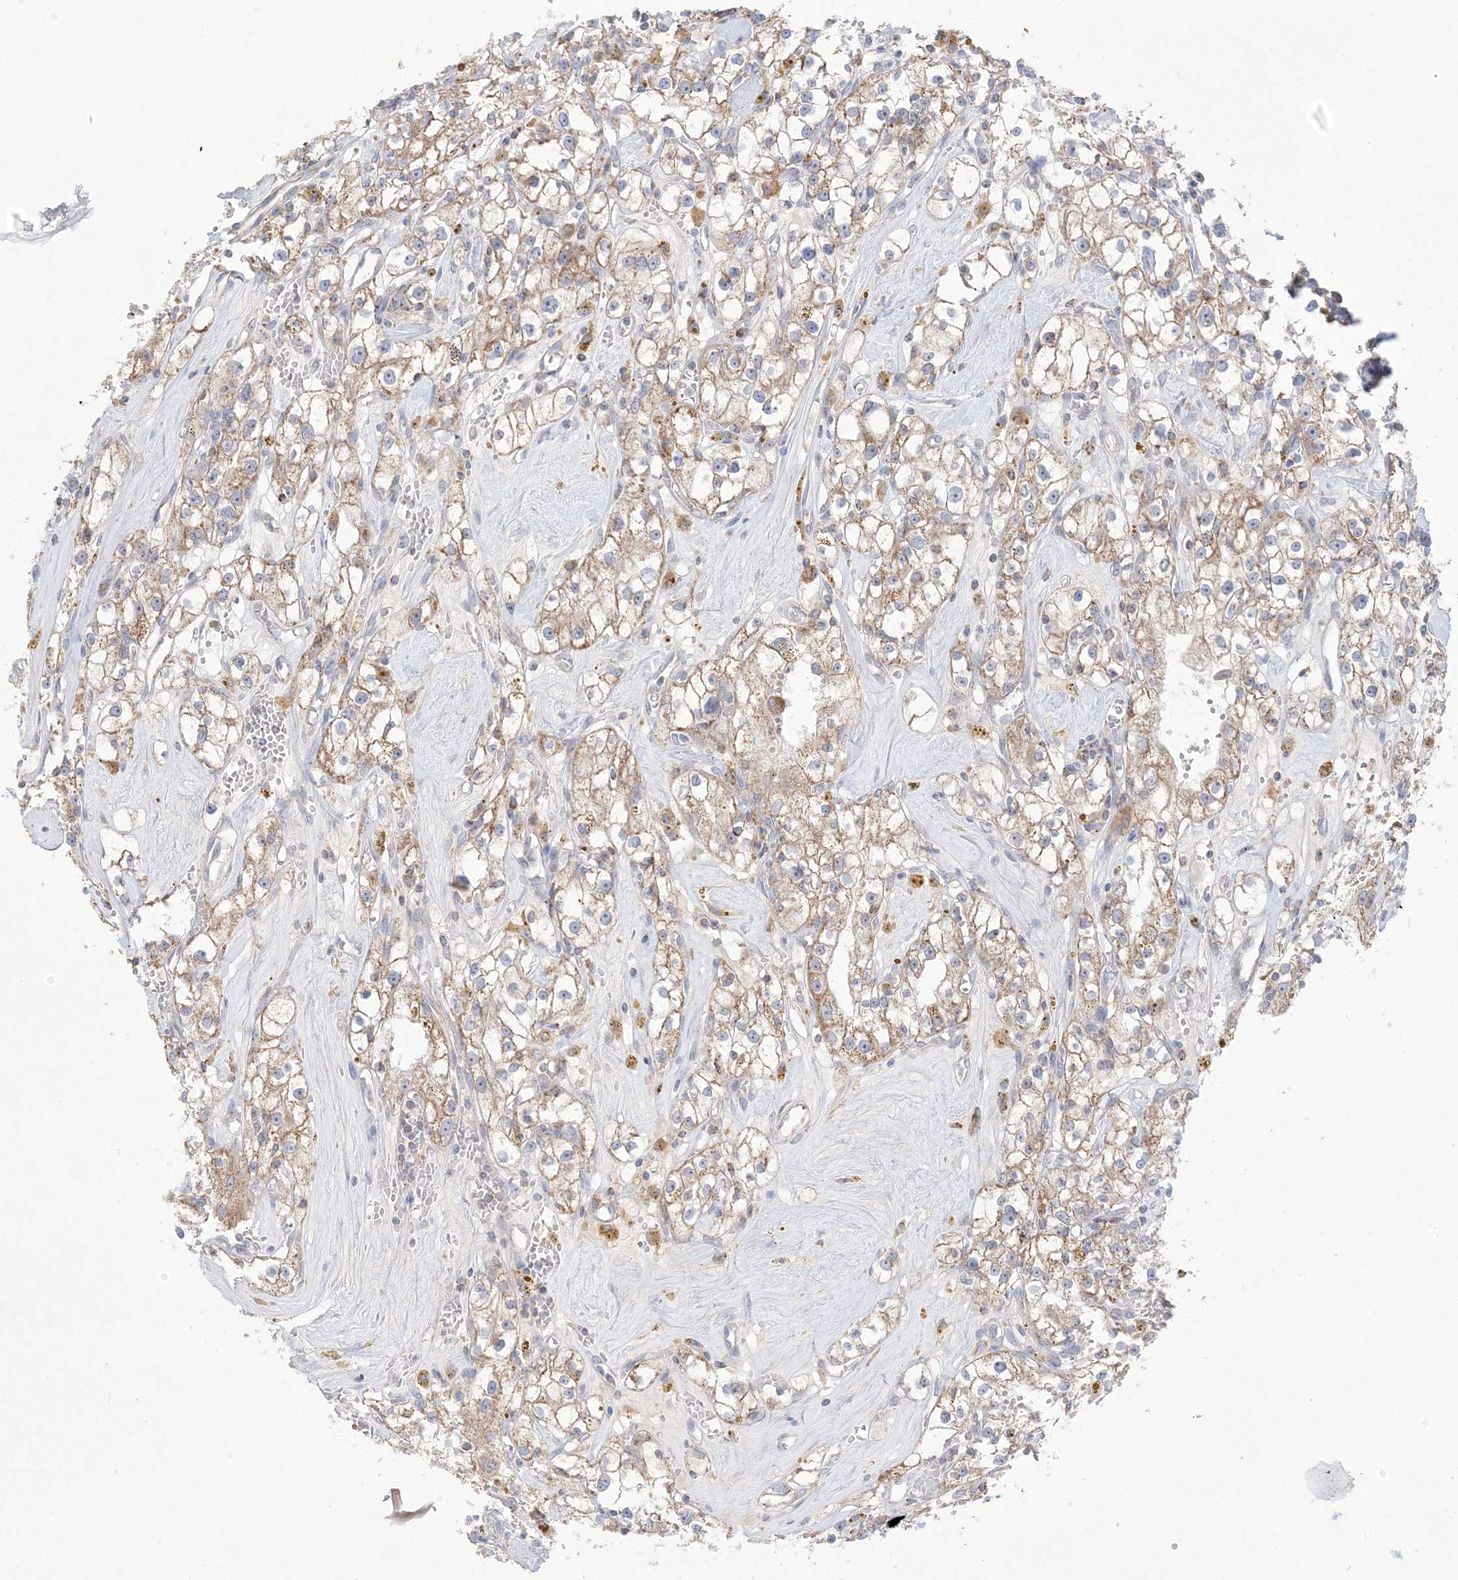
{"staining": {"intensity": "moderate", "quantity": ">75%", "location": "cytoplasmic/membranous"}, "tissue": "renal cancer", "cell_type": "Tumor cells", "image_type": "cancer", "snomed": [{"axis": "morphology", "description": "Adenocarcinoma, NOS"}, {"axis": "topography", "description": "Kidney"}], "caption": "A micrograph of human renal cancer stained for a protein displays moderate cytoplasmic/membranous brown staining in tumor cells.", "gene": "KCTD6", "patient": {"sex": "male", "age": 56}}